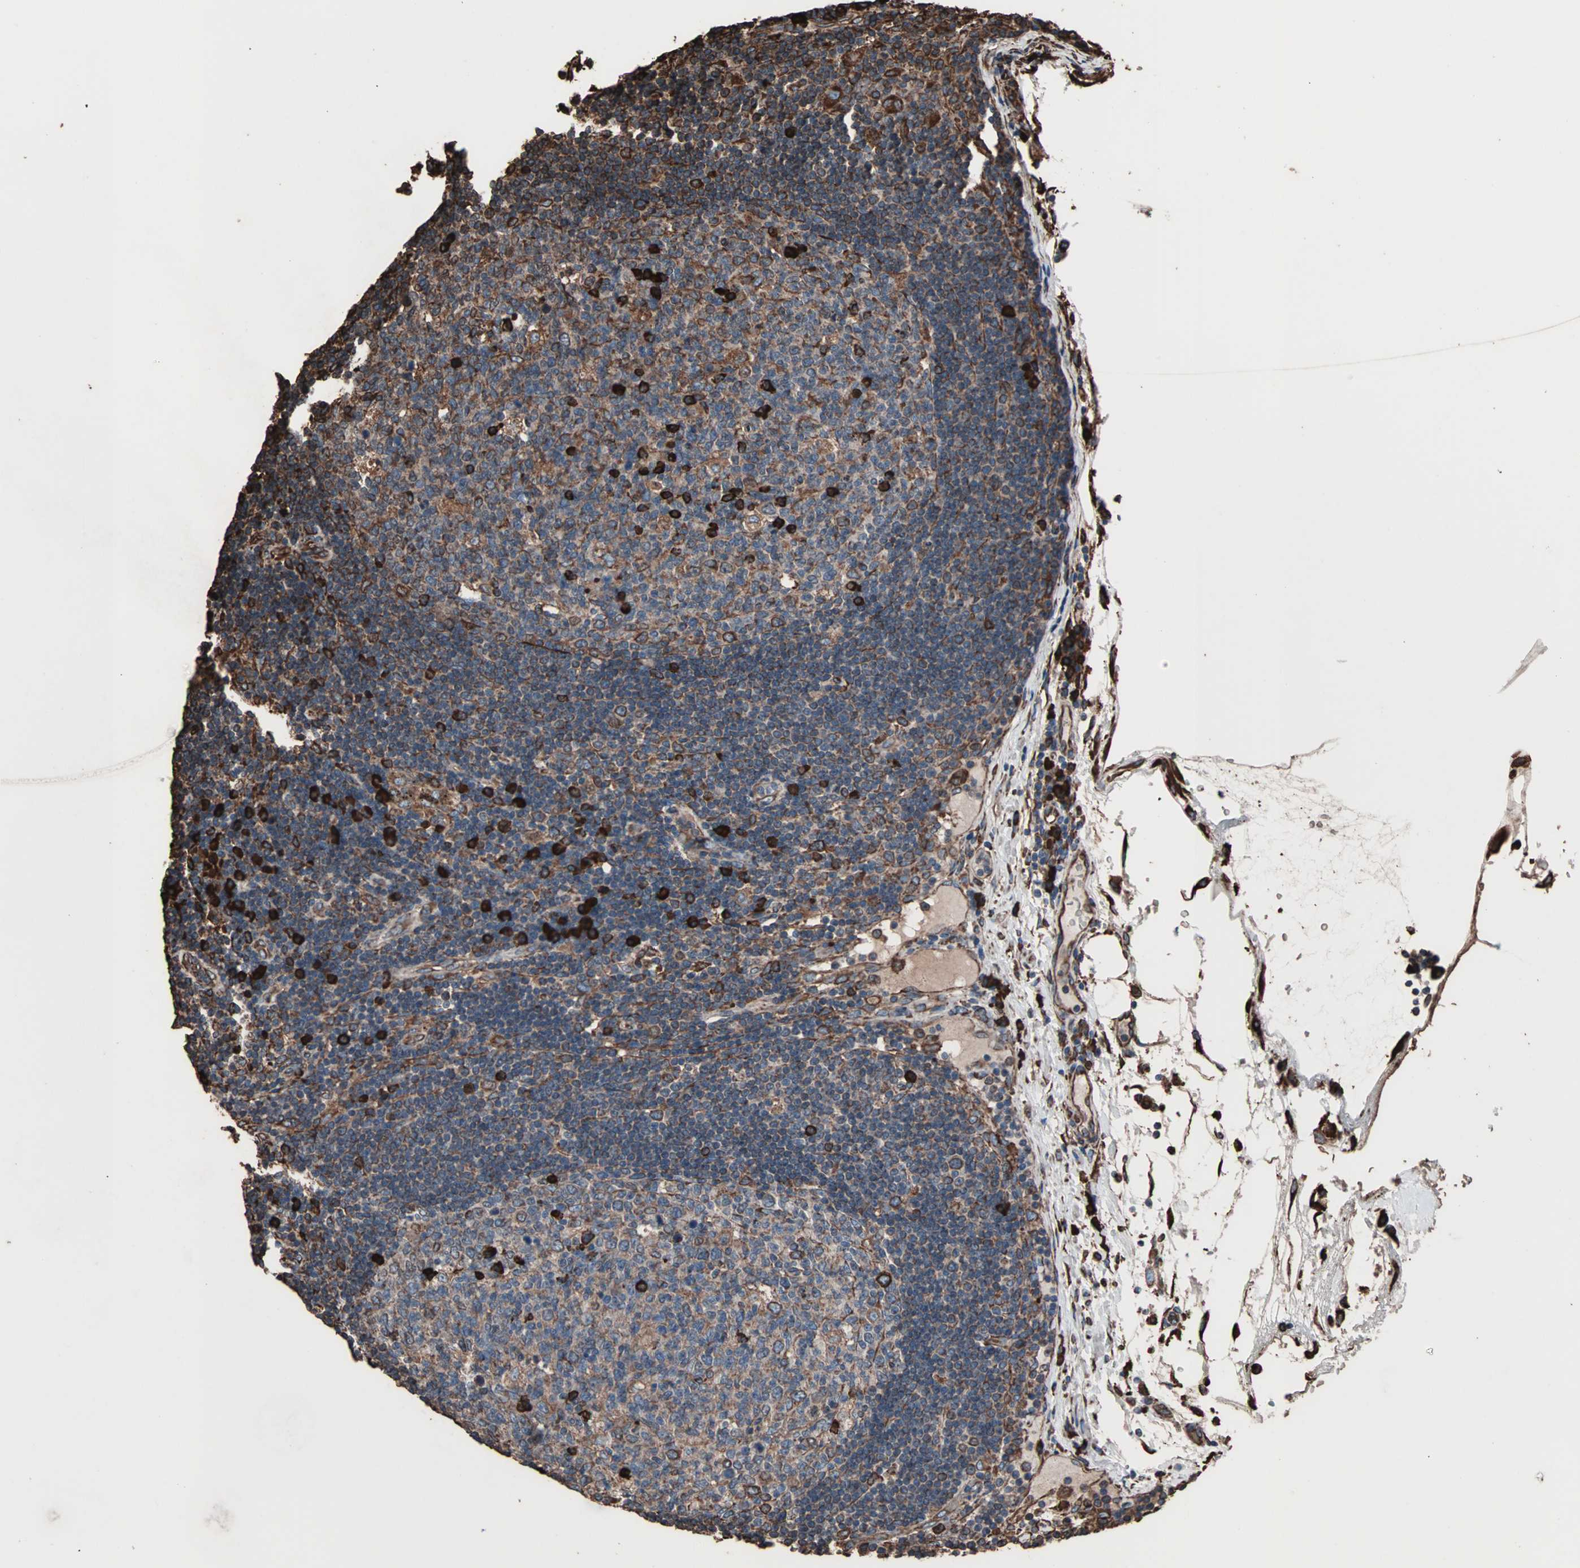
{"staining": {"intensity": "strong", "quantity": "25%-75%", "location": "cytoplasmic/membranous"}, "tissue": "lymph node", "cell_type": "Germinal center cells", "image_type": "normal", "snomed": [{"axis": "morphology", "description": "Normal tissue, NOS"}, {"axis": "morphology", "description": "Squamous cell carcinoma, metastatic, NOS"}, {"axis": "topography", "description": "Lymph node"}], "caption": "Protein analysis of benign lymph node displays strong cytoplasmic/membranous staining in about 25%-75% of germinal center cells.", "gene": "HSP90B1", "patient": {"sex": "female", "age": 53}}